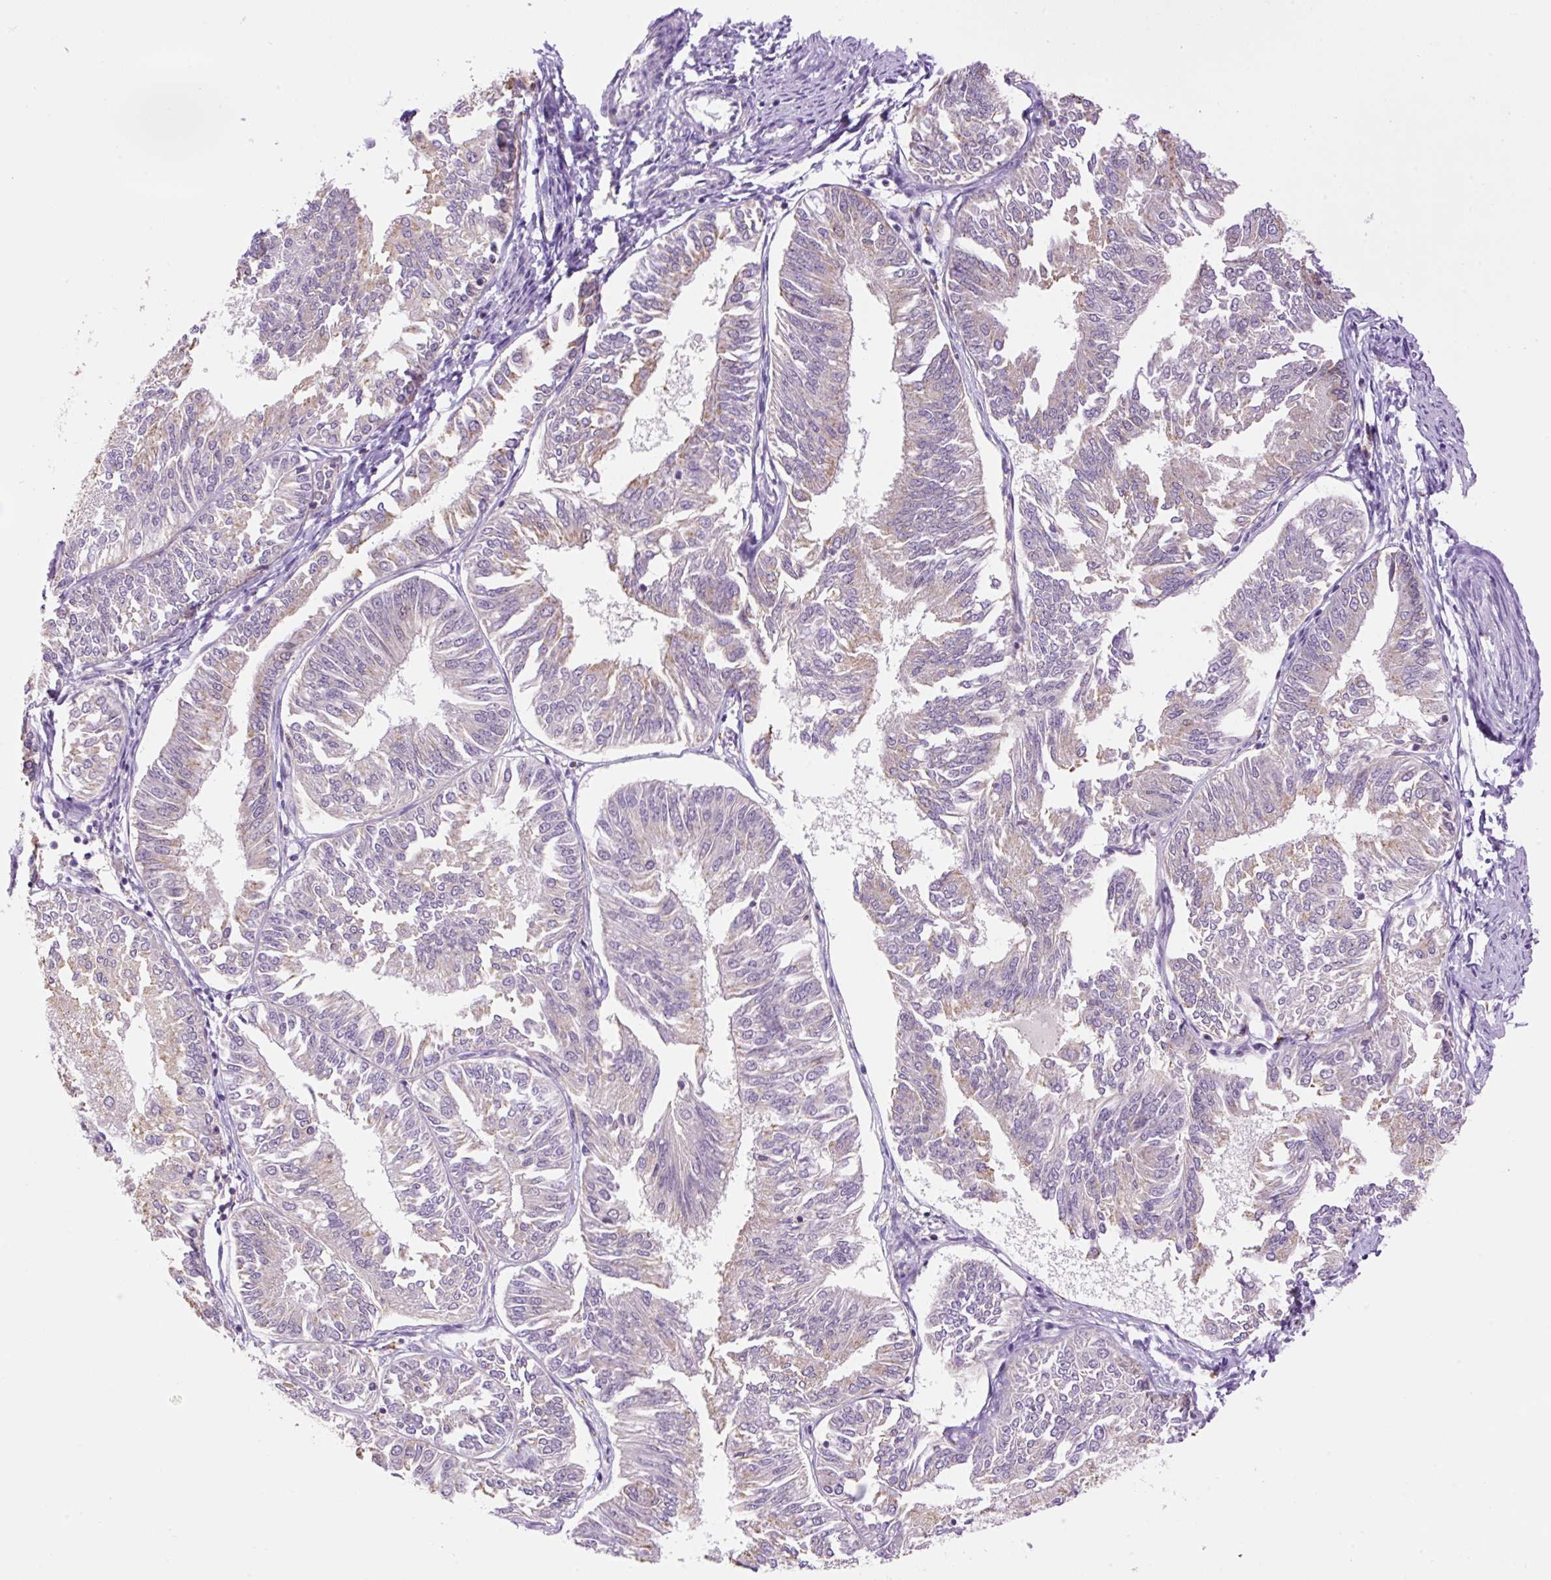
{"staining": {"intensity": "weak", "quantity": "<25%", "location": "cytoplasmic/membranous"}, "tissue": "endometrial cancer", "cell_type": "Tumor cells", "image_type": "cancer", "snomed": [{"axis": "morphology", "description": "Adenocarcinoma, NOS"}, {"axis": "topography", "description": "Endometrium"}], "caption": "Tumor cells are negative for protein expression in human endometrial cancer. (Stains: DAB (3,3'-diaminobenzidine) immunohistochemistry with hematoxylin counter stain, Microscopy: brightfield microscopy at high magnification).", "gene": "CARD11", "patient": {"sex": "female", "age": 58}}